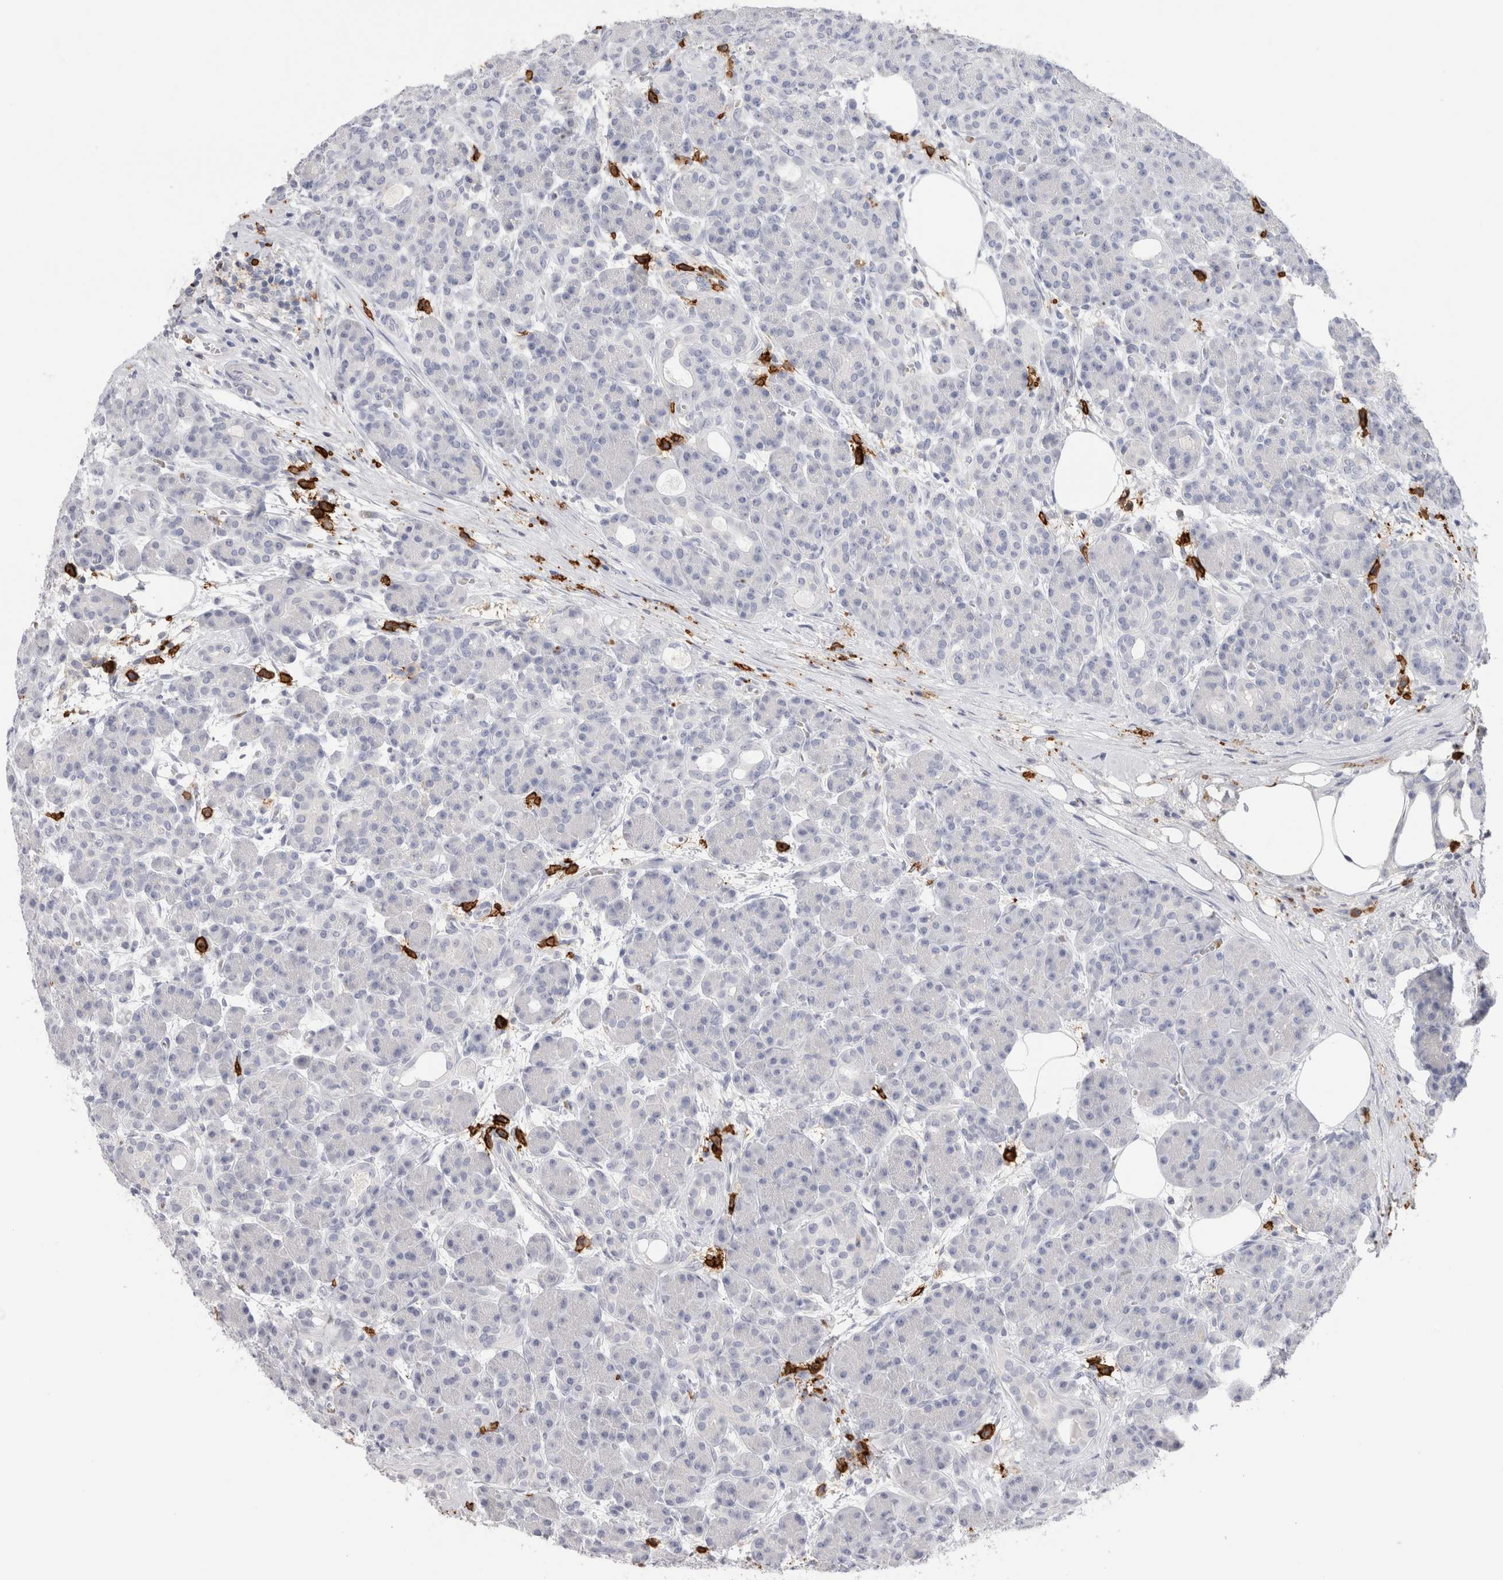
{"staining": {"intensity": "negative", "quantity": "none", "location": "none"}, "tissue": "pancreas", "cell_type": "Exocrine glandular cells", "image_type": "normal", "snomed": [{"axis": "morphology", "description": "Normal tissue, NOS"}, {"axis": "topography", "description": "Pancreas"}], "caption": "Pancreas was stained to show a protein in brown. There is no significant expression in exocrine glandular cells. The staining is performed using DAB (3,3'-diaminobenzidine) brown chromogen with nuclei counter-stained in using hematoxylin.", "gene": "CD38", "patient": {"sex": "male", "age": 63}}